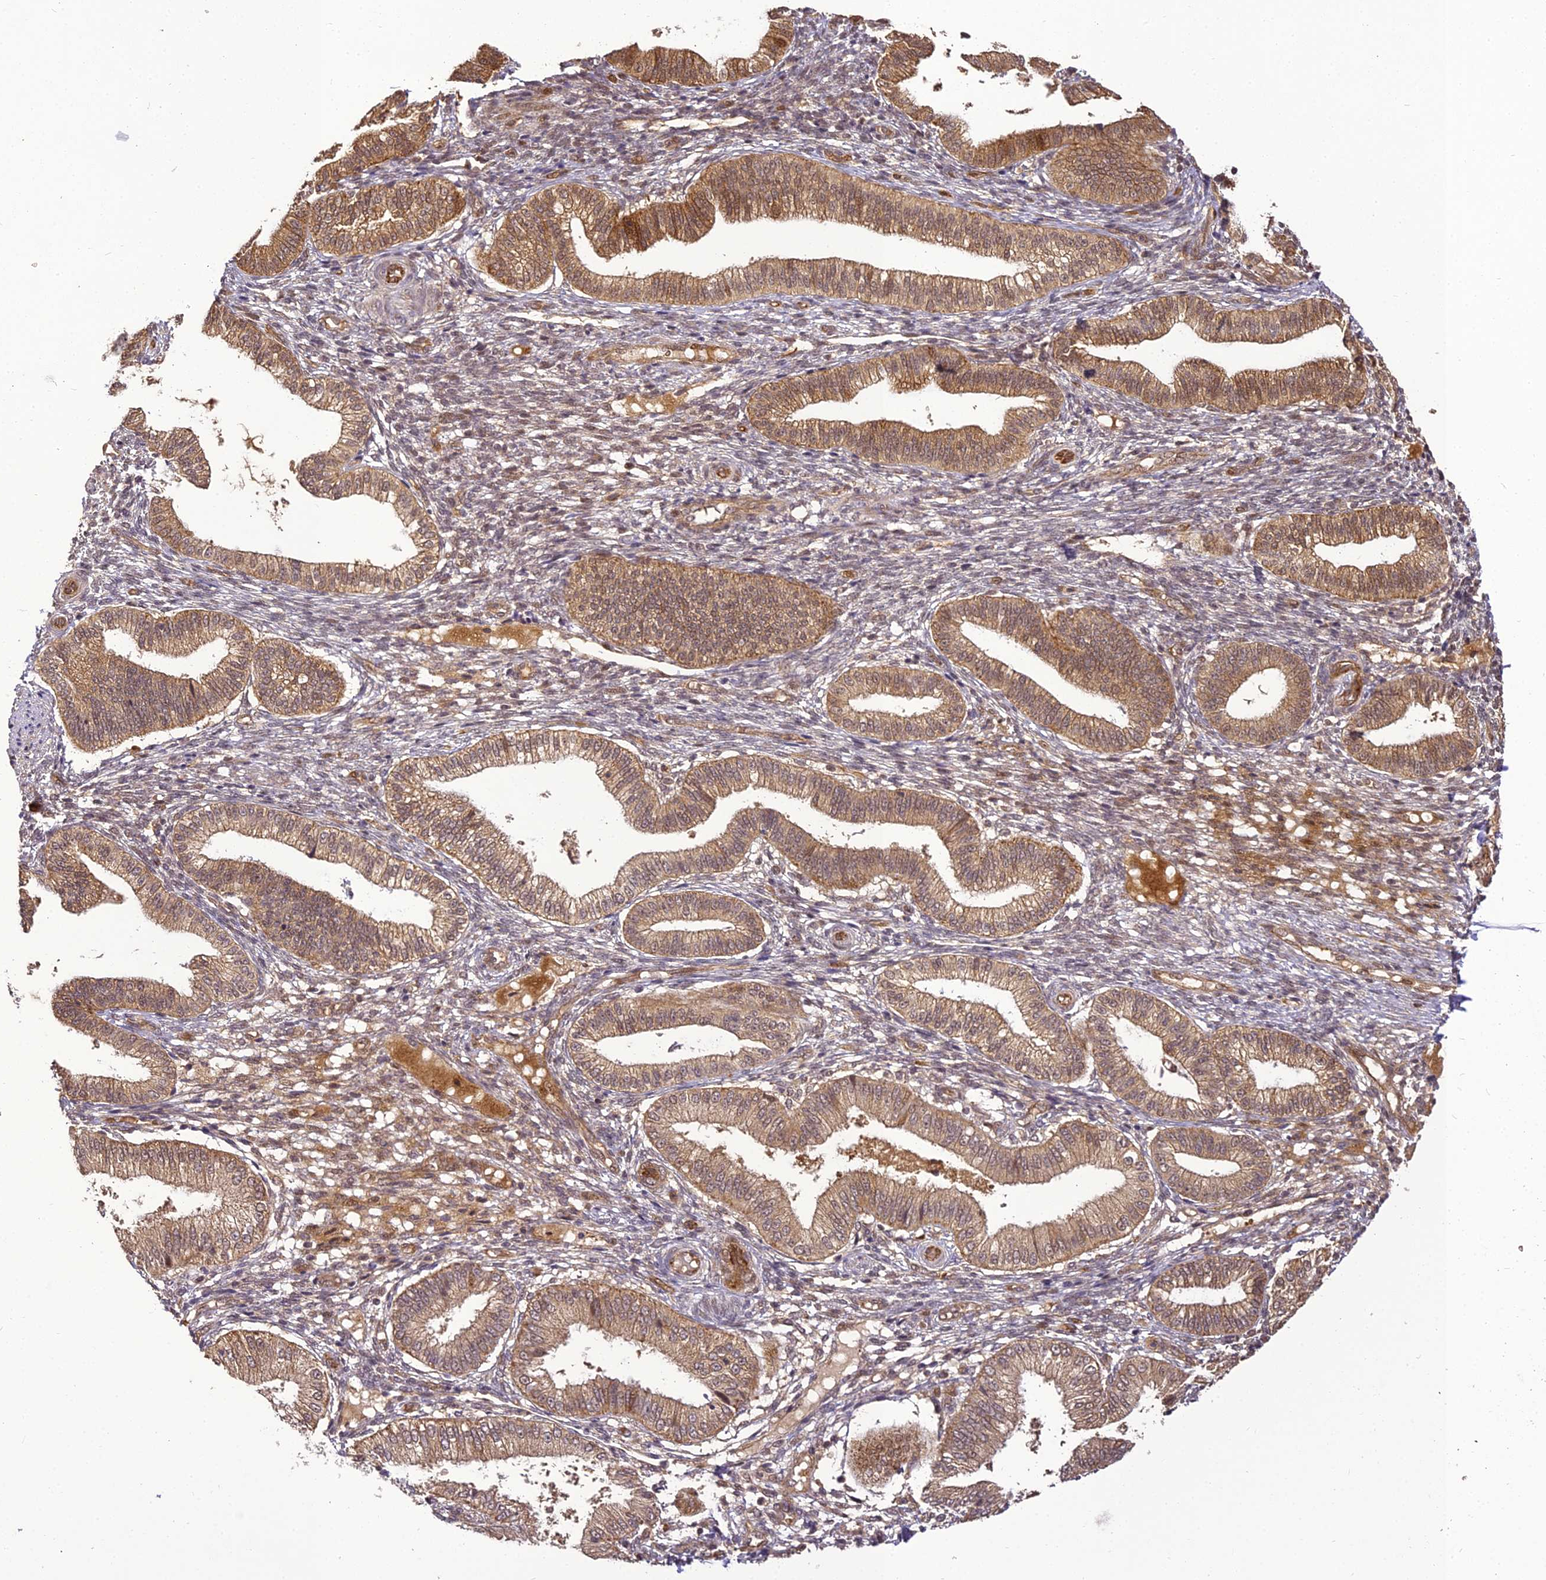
{"staining": {"intensity": "weak", "quantity": "<25%", "location": "cytoplasmic/membranous"}, "tissue": "endometrium", "cell_type": "Cells in endometrial stroma", "image_type": "normal", "snomed": [{"axis": "morphology", "description": "Normal tissue, NOS"}, {"axis": "topography", "description": "Endometrium"}], "caption": "Immunohistochemical staining of unremarkable endometrium reveals no significant expression in cells in endometrial stroma. (Brightfield microscopy of DAB (3,3'-diaminobenzidine) immunohistochemistry (IHC) at high magnification).", "gene": "BCDIN3D", "patient": {"sex": "female", "age": 39}}